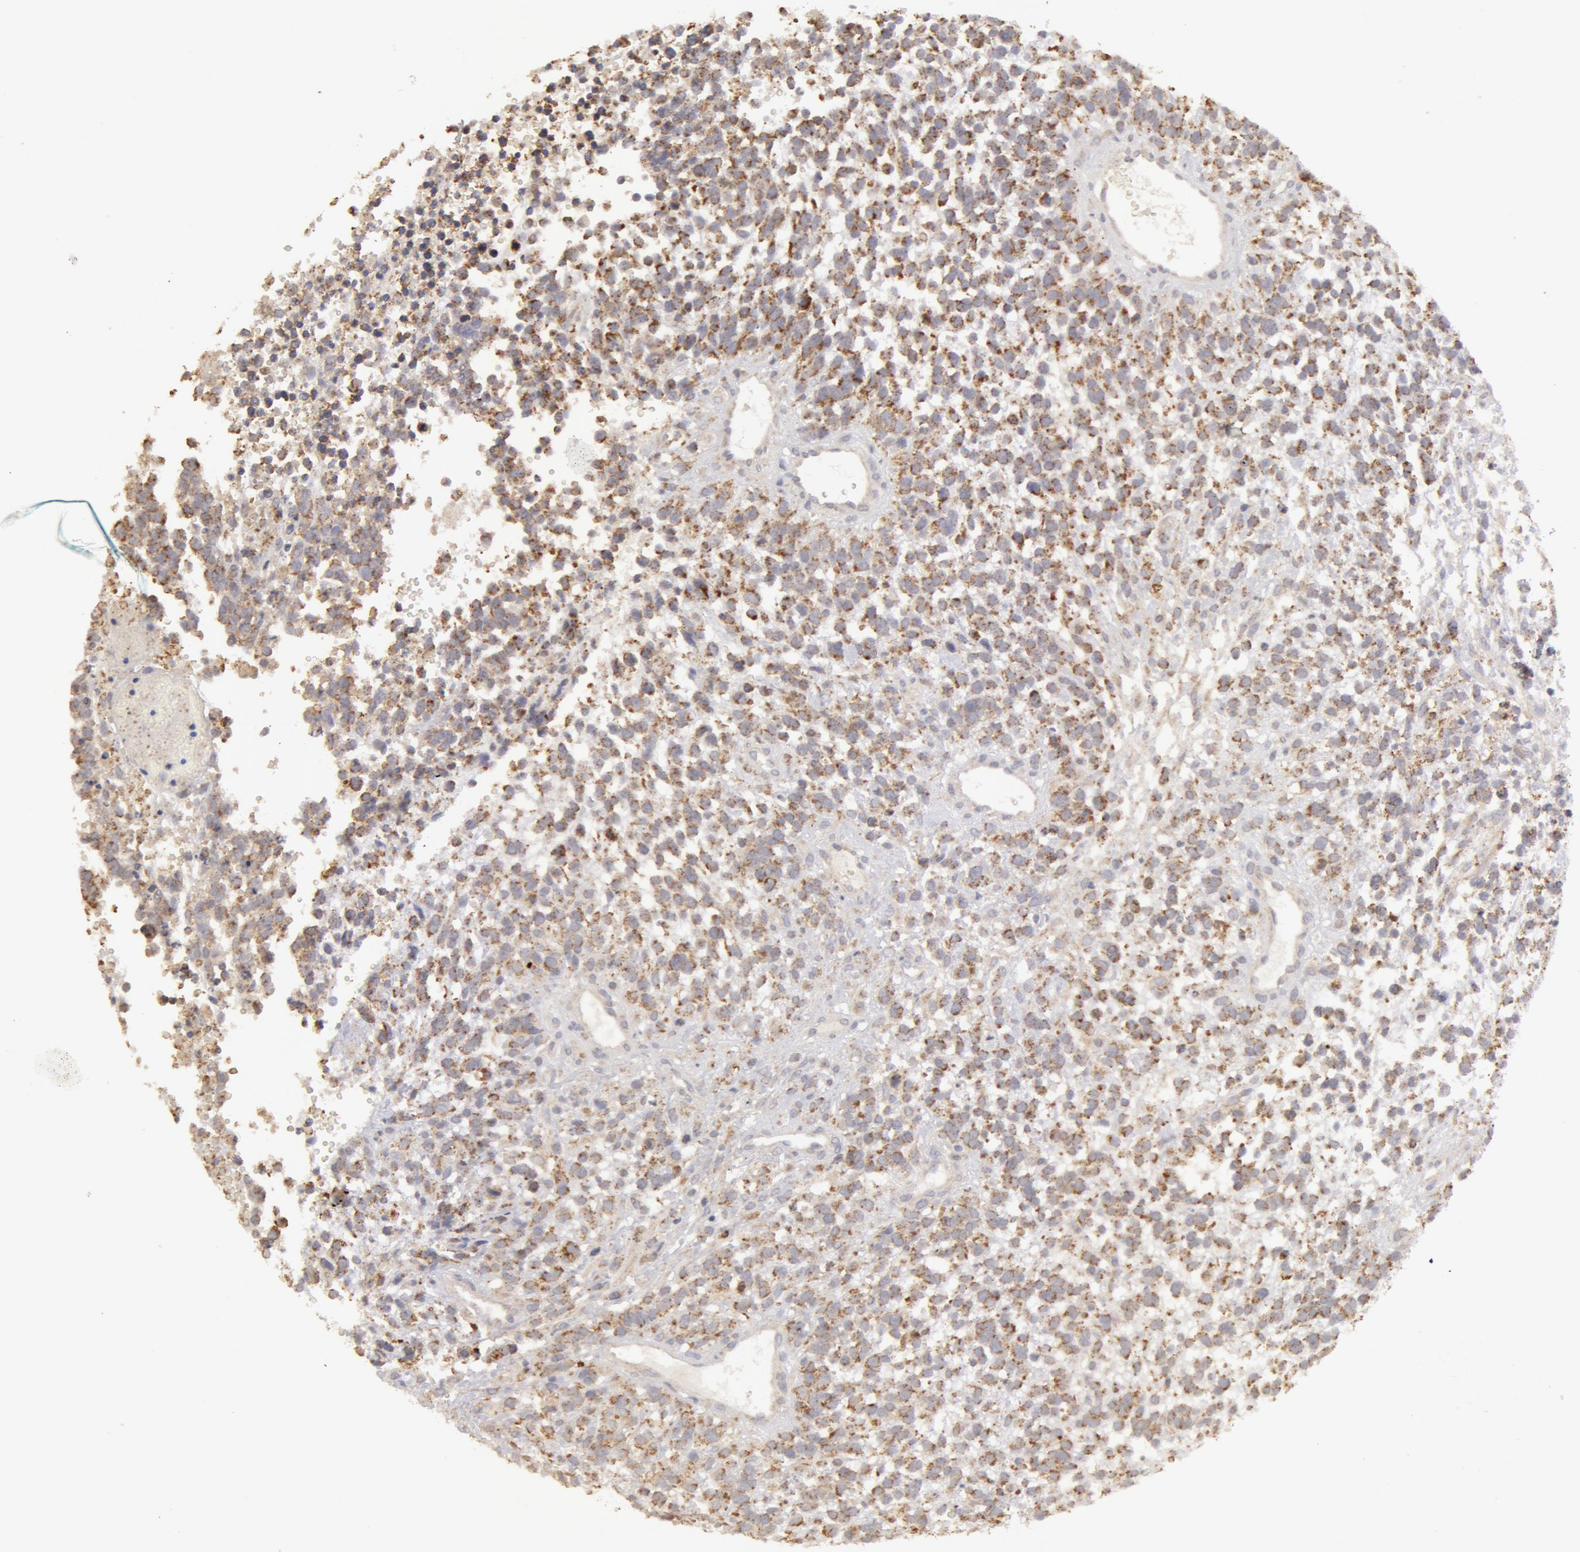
{"staining": {"intensity": "moderate", "quantity": "25%-75%", "location": "cytoplasmic/membranous"}, "tissue": "glioma", "cell_type": "Tumor cells", "image_type": "cancer", "snomed": [{"axis": "morphology", "description": "Glioma, malignant, High grade"}, {"axis": "topography", "description": "Brain"}], "caption": "Tumor cells reveal medium levels of moderate cytoplasmic/membranous expression in approximately 25%-75% of cells in malignant high-grade glioma.", "gene": "ADPRH", "patient": {"sex": "male", "age": 66}}